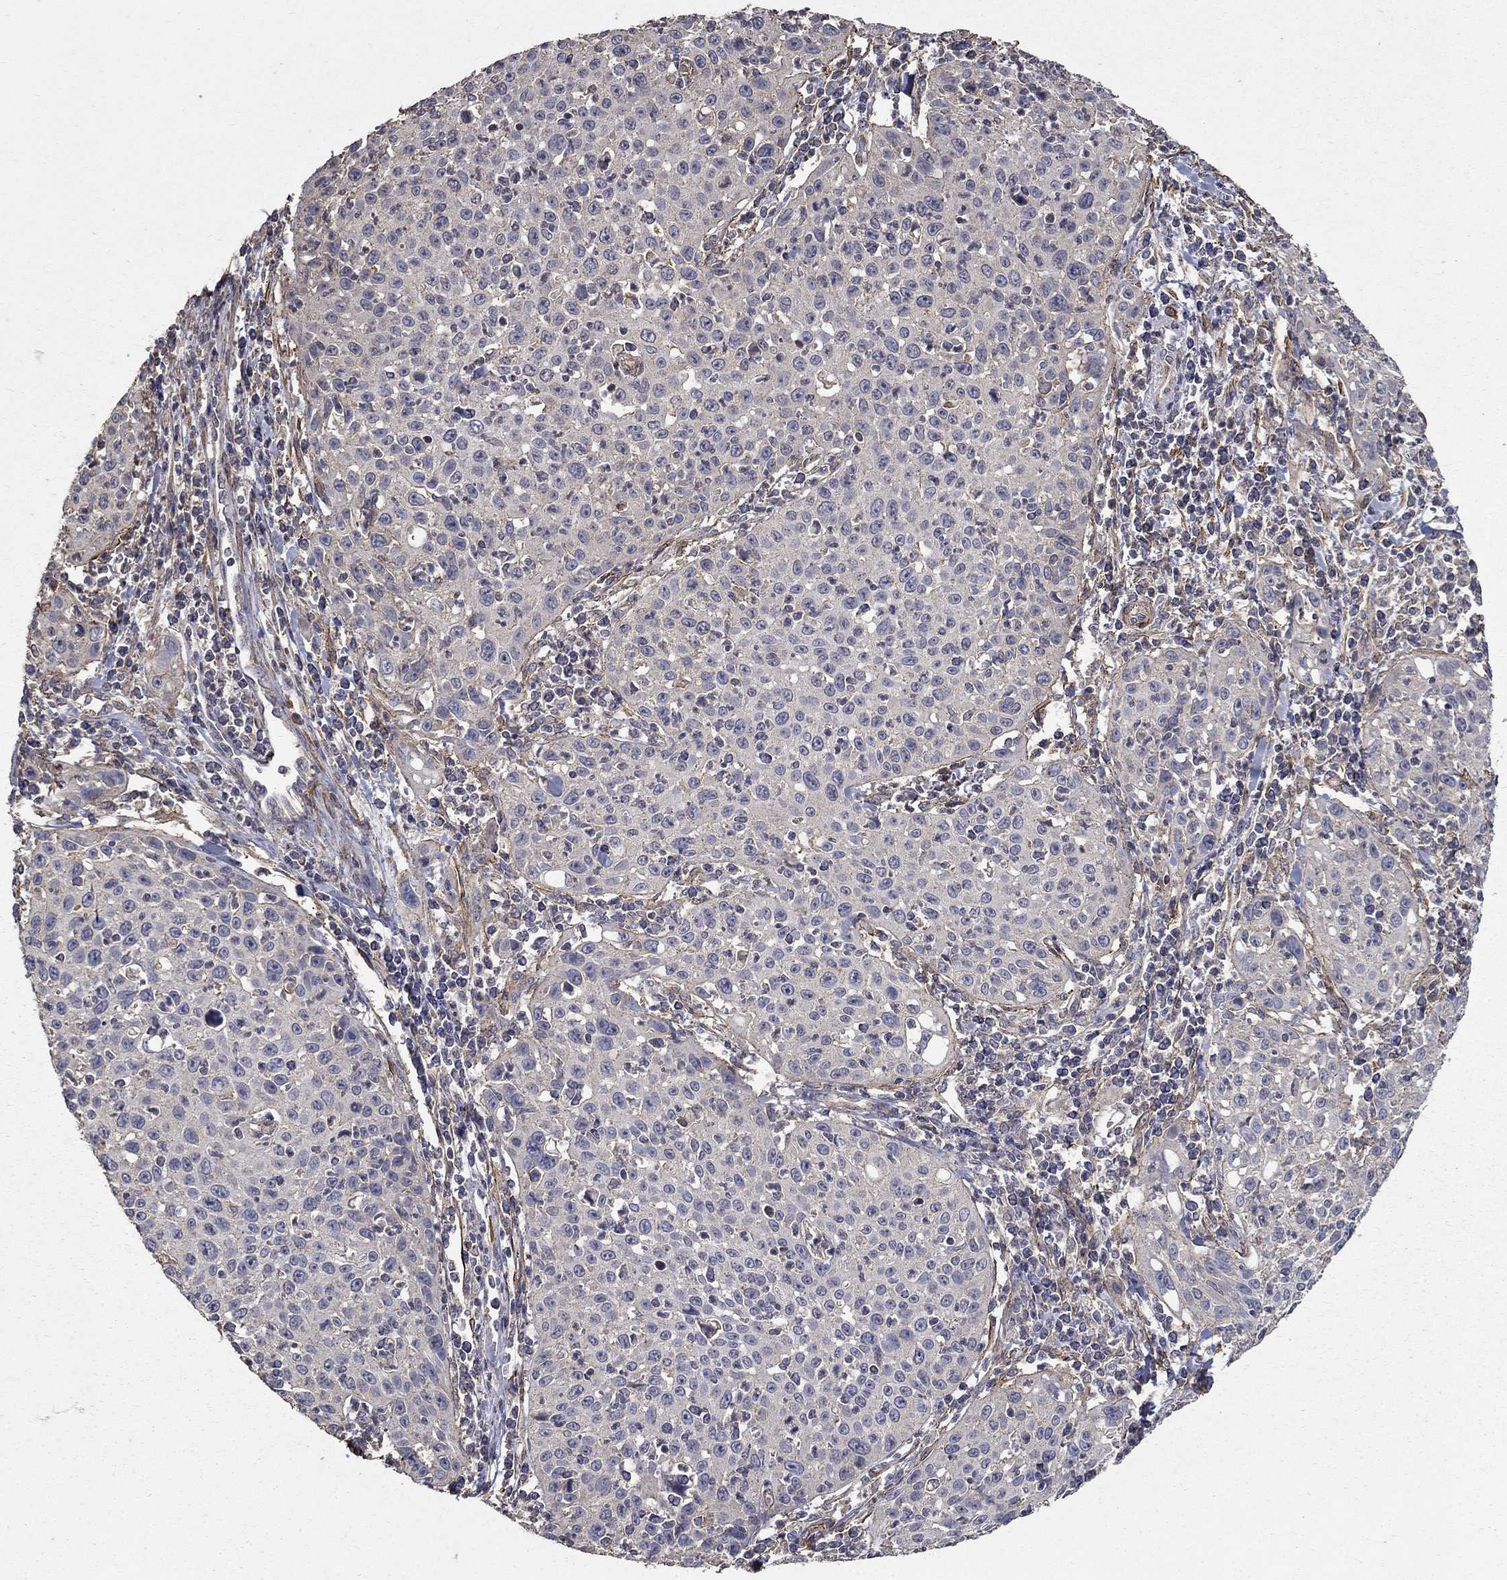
{"staining": {"intensity": "negative", "quantity": "none", "location": "none"}, "tissue": "cervical cancer", "cell_type": "Tumor cells", "image_type": "cancer", "snomed": [{"axis": "morphology", "description": "Squamous cell carcinoma, NOS"}, {"axis": "topography", "description": "Cervix"}], "caption": "DAB immunohistochemical staining of cervical squamous cell carcinoma shows no significant staining in tumor cells. Brightfield microscopy of IHC stained with DAB (3,3'-diaminobenzidine) (brown) and hematoxylin (blue), captured at high magnification.", "gene": "MPP2", "patient": {"sex": "female", "age": 26}}